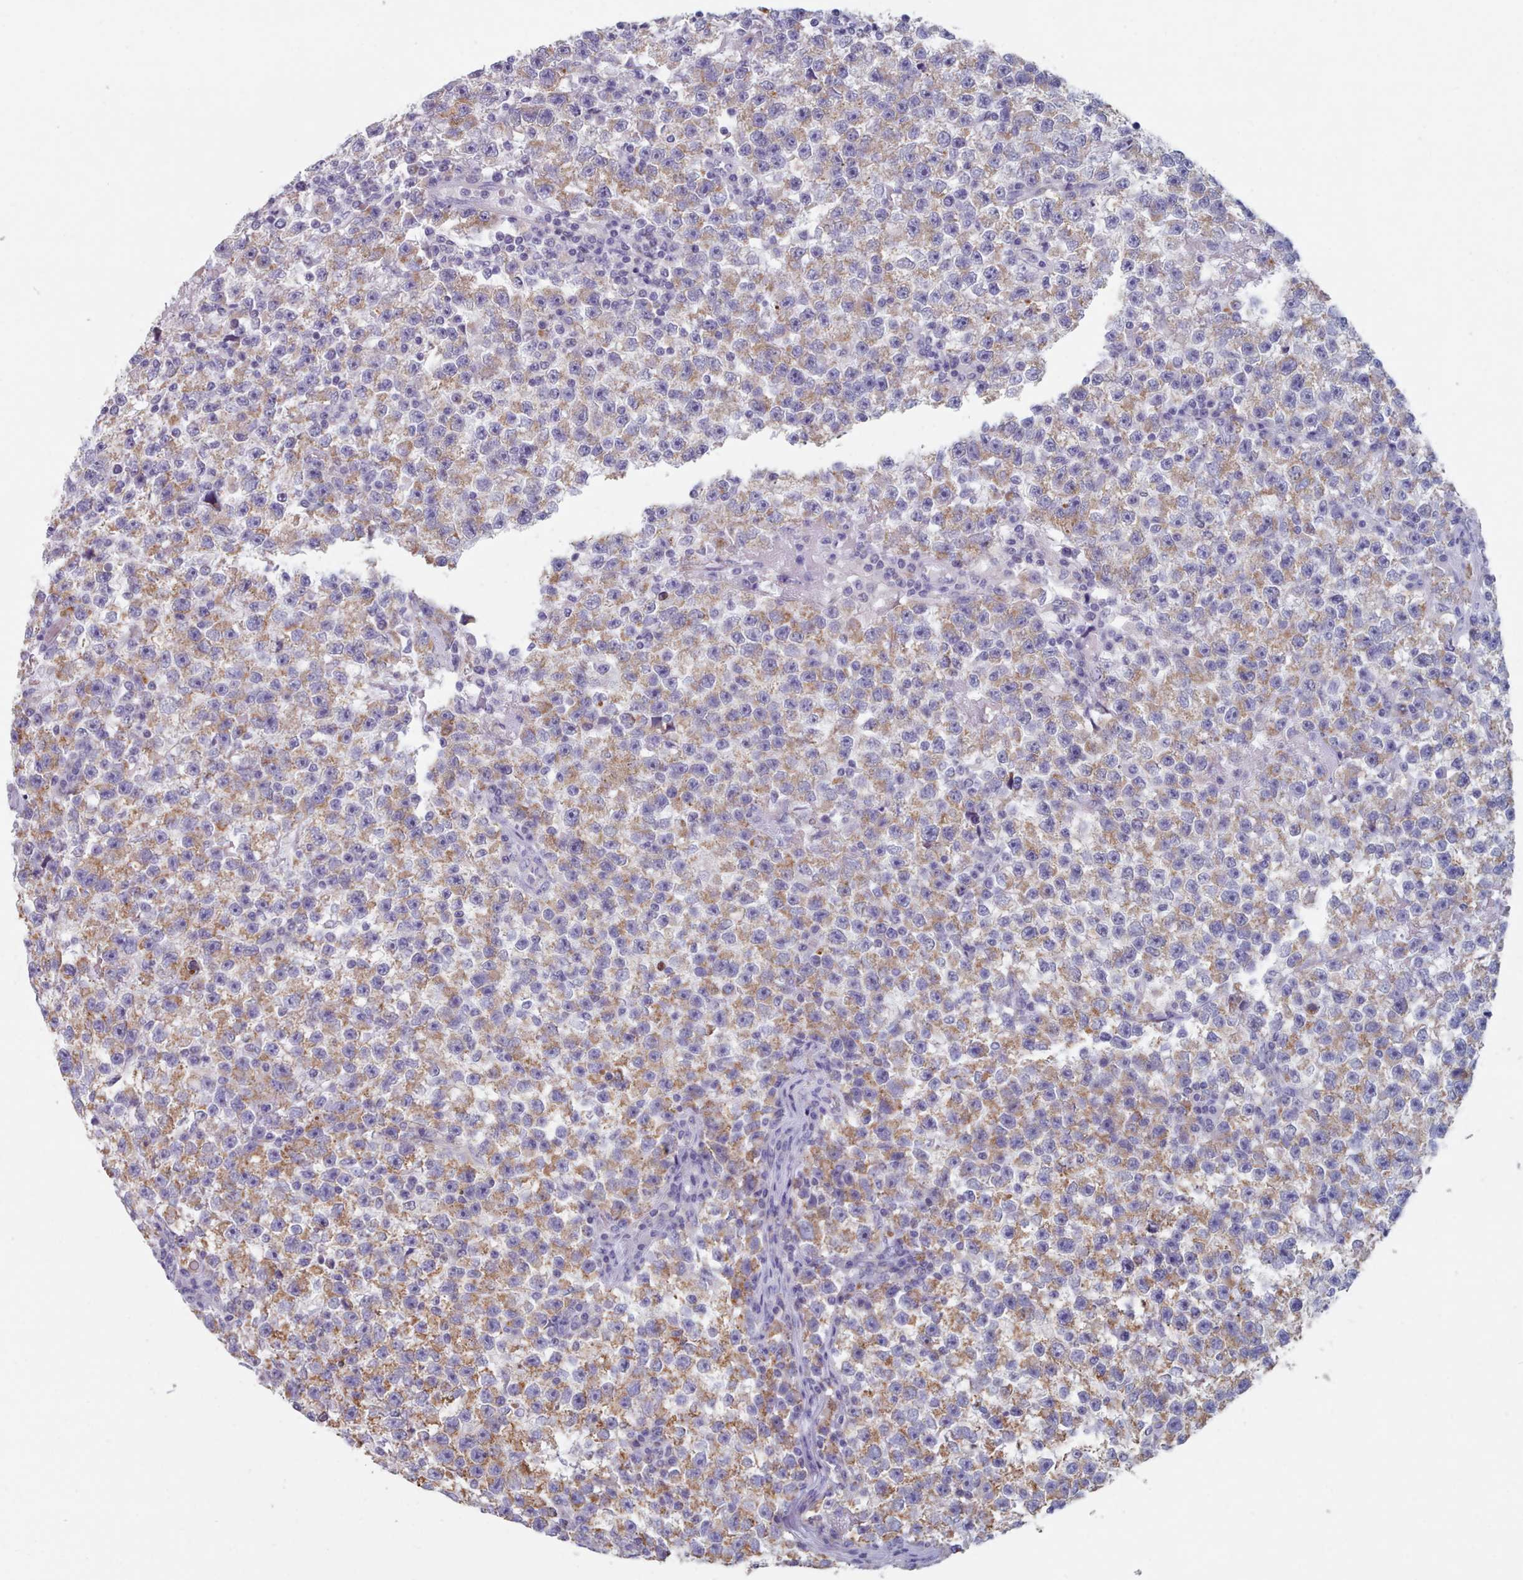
{"staining": {"intensity": "moderate", "quantity": ">75%", "location": "cytoplasmic/membranous"}, "tissue": "testis cancer", "cell_type": "Tumor cells", "image_type": "cancer", "snomed": [{"axis": "morphology", "description": "Seminoma, NOS"}, {"axis": "topography", "description": "Testis"}], "caption": "Protein expression analysis of human testis cancer reveals moderate cytoplasmic/membranous staining in about >75% of tumor cells.", "gene": "HAO1", "patient": {"sex": "male", "age": 22}}